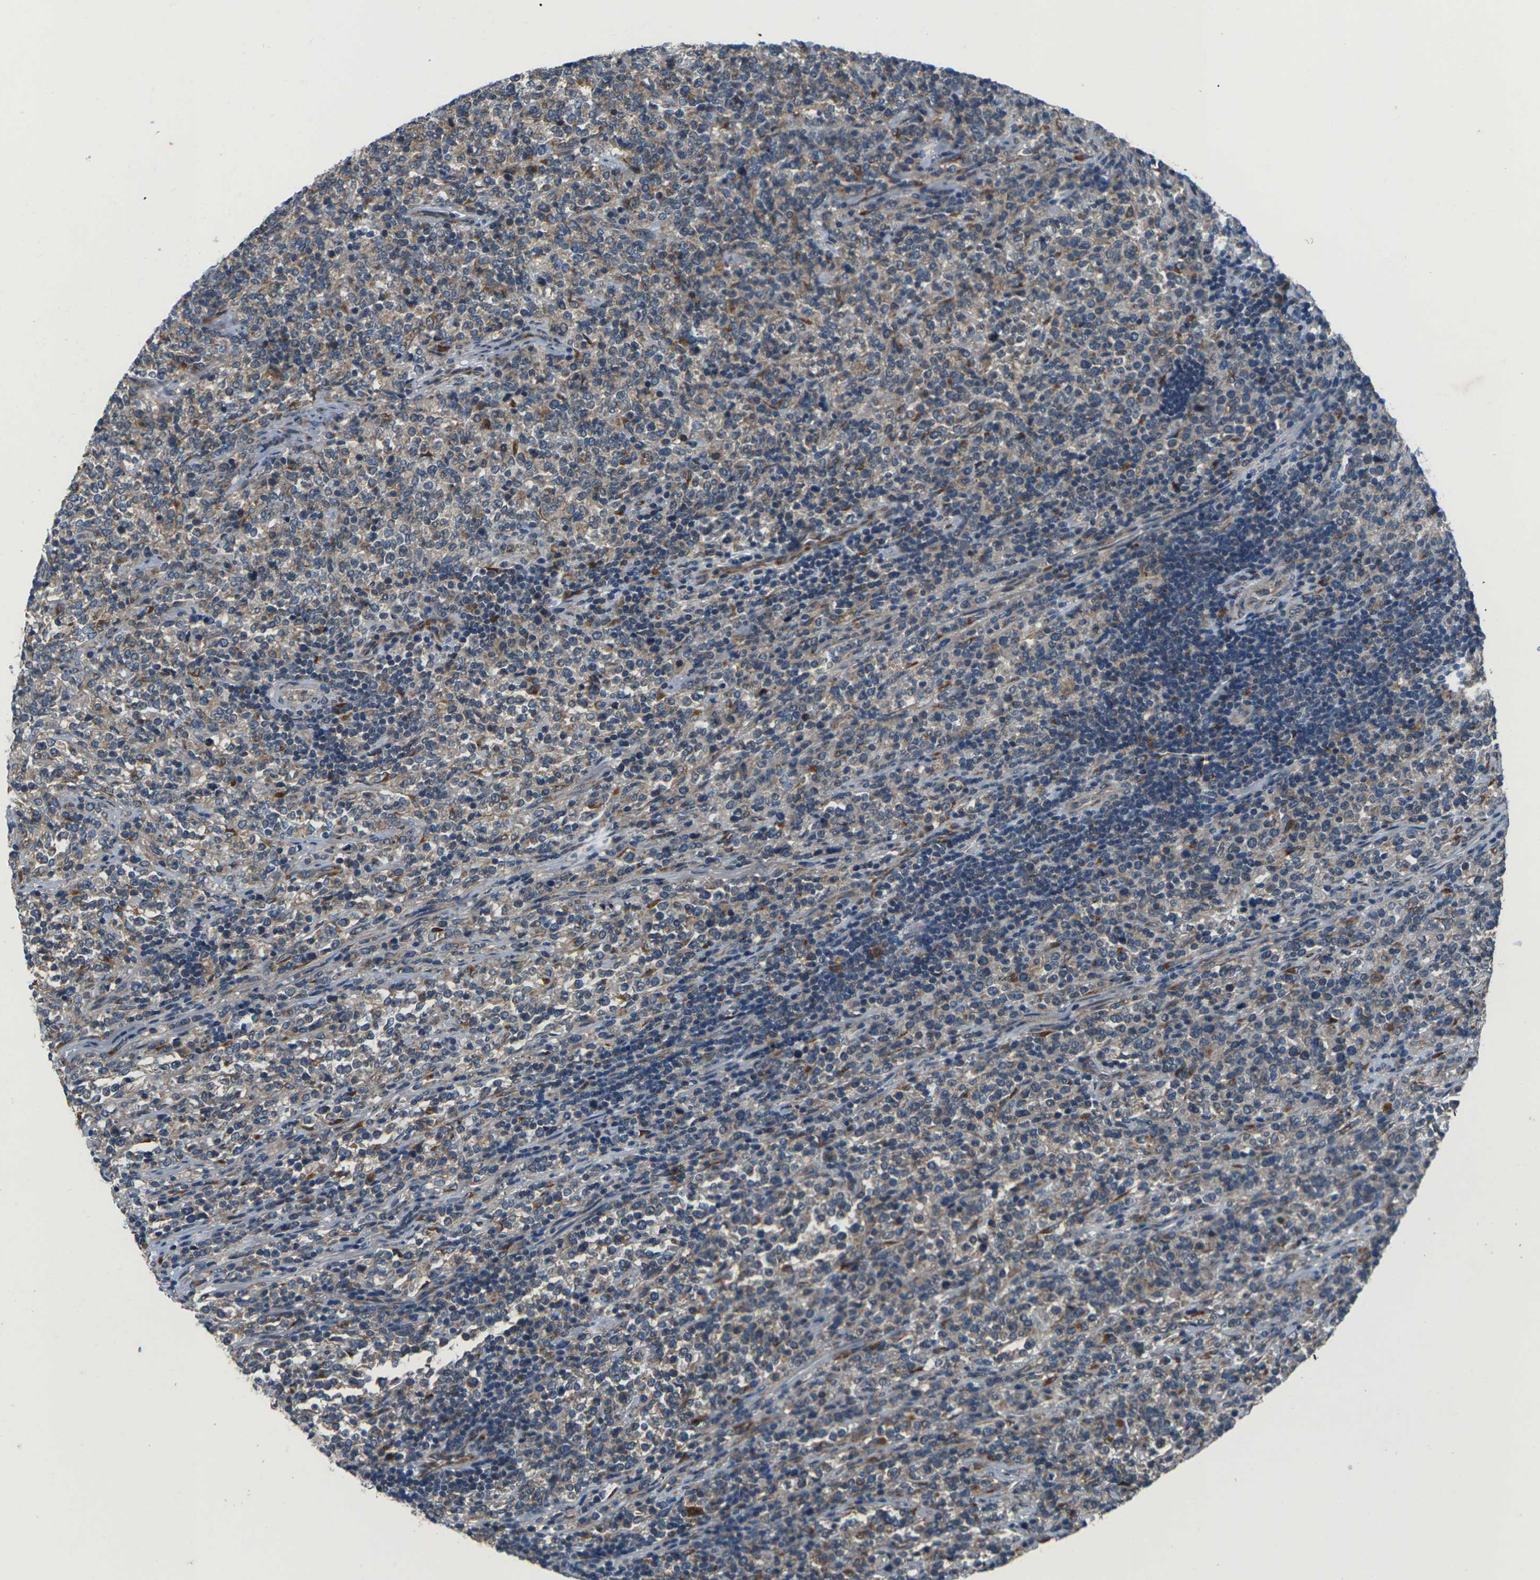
{"staining": {"intensity": "moderate", "quantity": ">75%", "location": "cytoplasmic/membranous"}, "tissue": "lymphoma", "cell_type": "Tumor cells", "image_type": "cancer", "snomed": [{"axis": "morphology", "description": "Malignant lymphoma, non-Hodgkin's type, High grade"}, {"axis": "topography", "description": "Soft tissue"}], "caption": "Malignant lymphoma, non-Hodgkin's type (high-grade) was stained to show a protein in brown. There is medium levels of moderate cytoplasmic/membranous expression in approximately >75% of tumor cells.", "gene": "GABRP", "patient": {"sex": "male", "age": 18}}